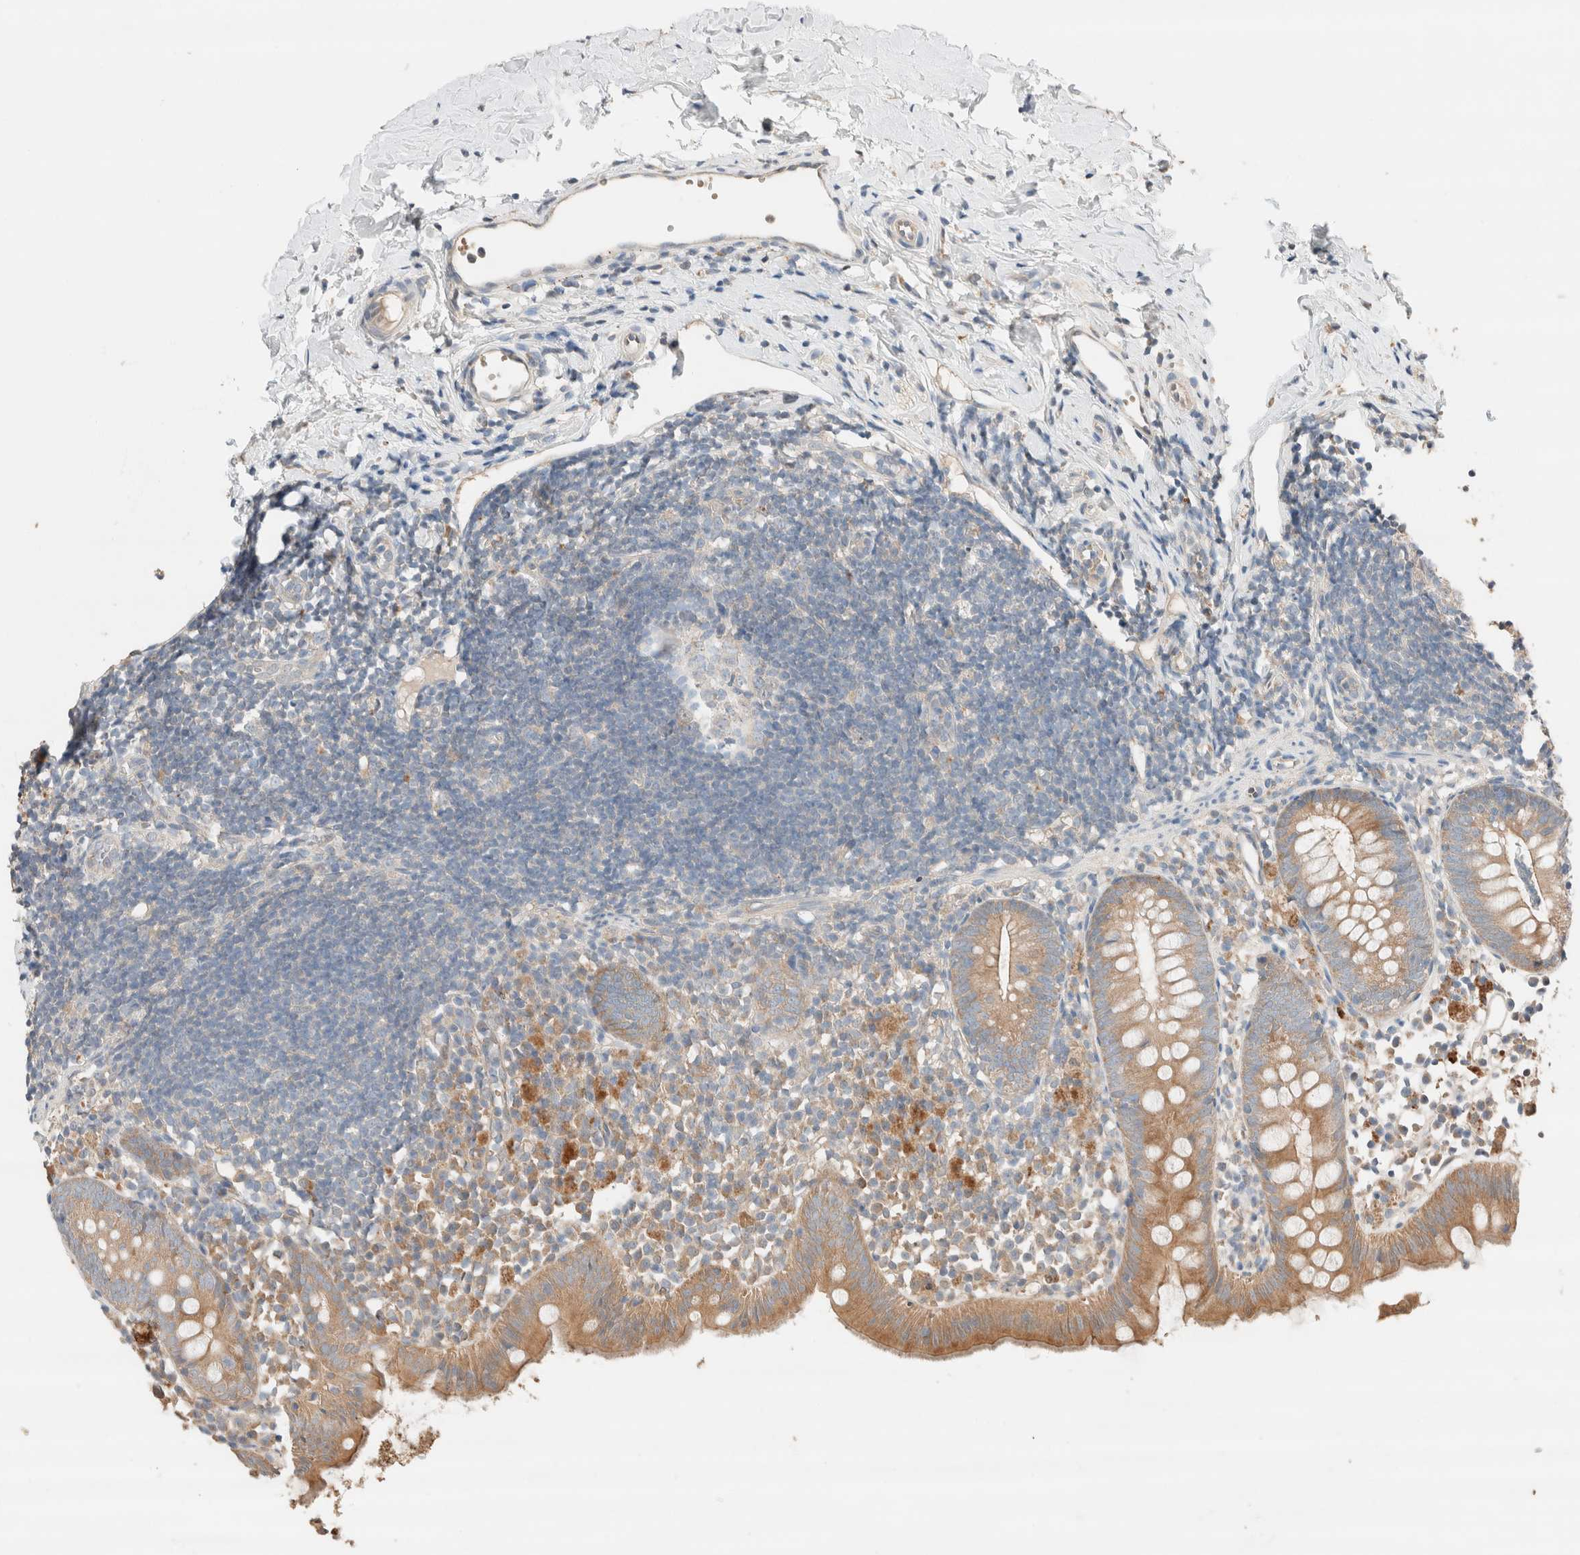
{"staining": {"intensity": "moderate", "quantity": ">75%", "location": "cytoplasmic/membranous"}, "tissue": "appendix", "cell_type": "Glandular cells", "image_type": "normal", "snomed": [{"axis": "morphology", "description": "Normal tissue, NOS"}, {"axis": "topography", "description": "Appendix"}], "caption": "Immunohistochemical staining of unremarkable appendix shows >75% levels of moderate cytoplasmic/membranous protein expression in approximately >75% of glandular cells. (brown staining indicates protein expression, while blue staining denotes nuclei).", "gene": "TUBD1", "patient": {"sex": "female", "age": 20}}